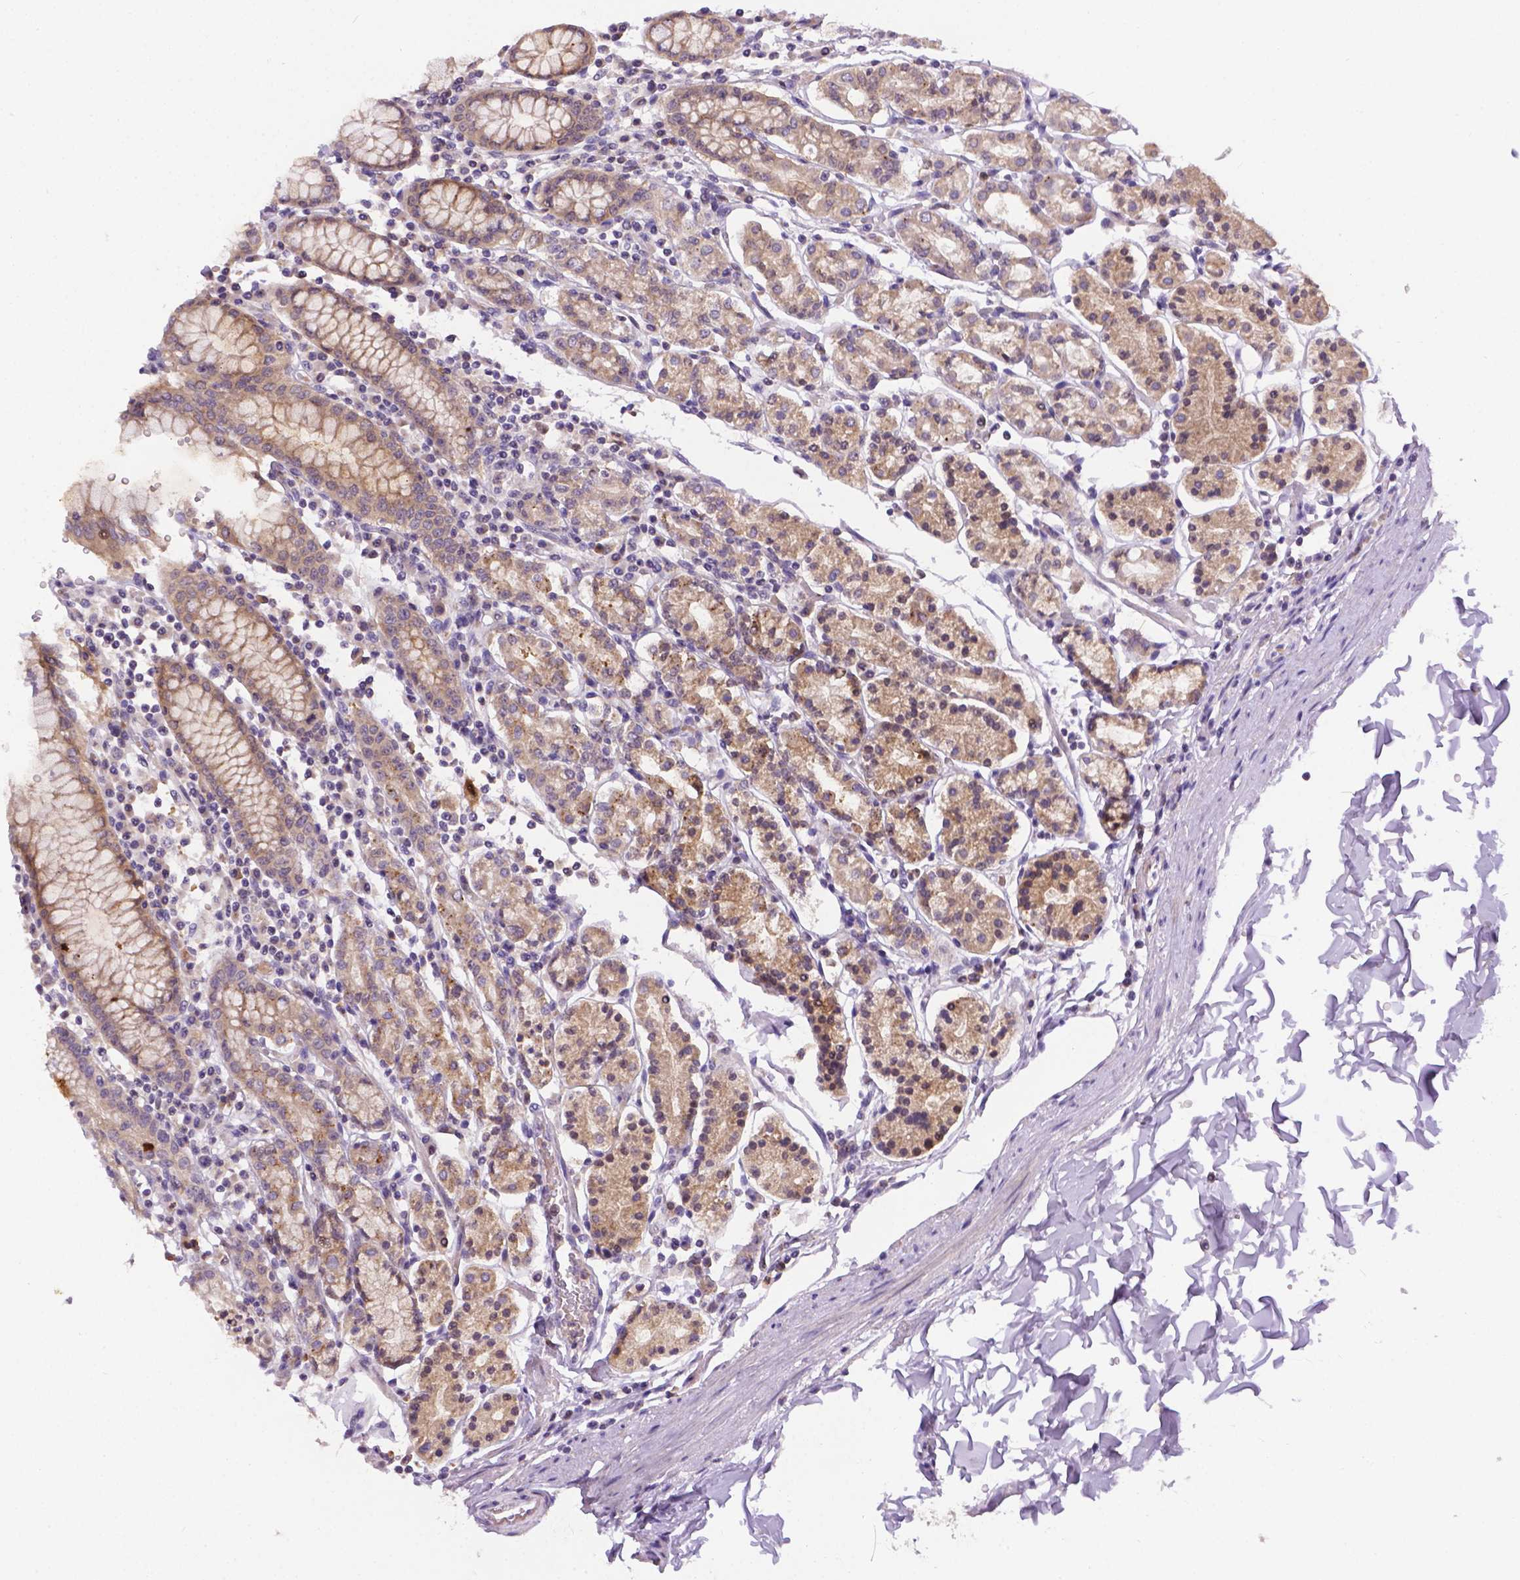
{"staining": {"intensity": "weak", "quantity": ">75%", "location": "cytoplasmic/membranous"}, "tissue": "stomach", "cell_type": "Glandular cells", "image_type": "normal", "snomed": [{"axis": "morphology", "description": "Normal tissue, NOS"}, {"axis": "topography", "description": "Stomach, upper"}, {"axis": "topography", "description": "Stomach"}], "caption": "A high-resolution photomicrograph shows immunohistochemistry (IHC) staining of unremarkable stomach, which shows weak cytoplasmic/membranous positivity in about >75% of glandular cells. (DAB IHC, brown staining for protein, blue staining for nuclei).", "gene": "TM4SF18", "patient": {"sex": "male", "age": 62}}